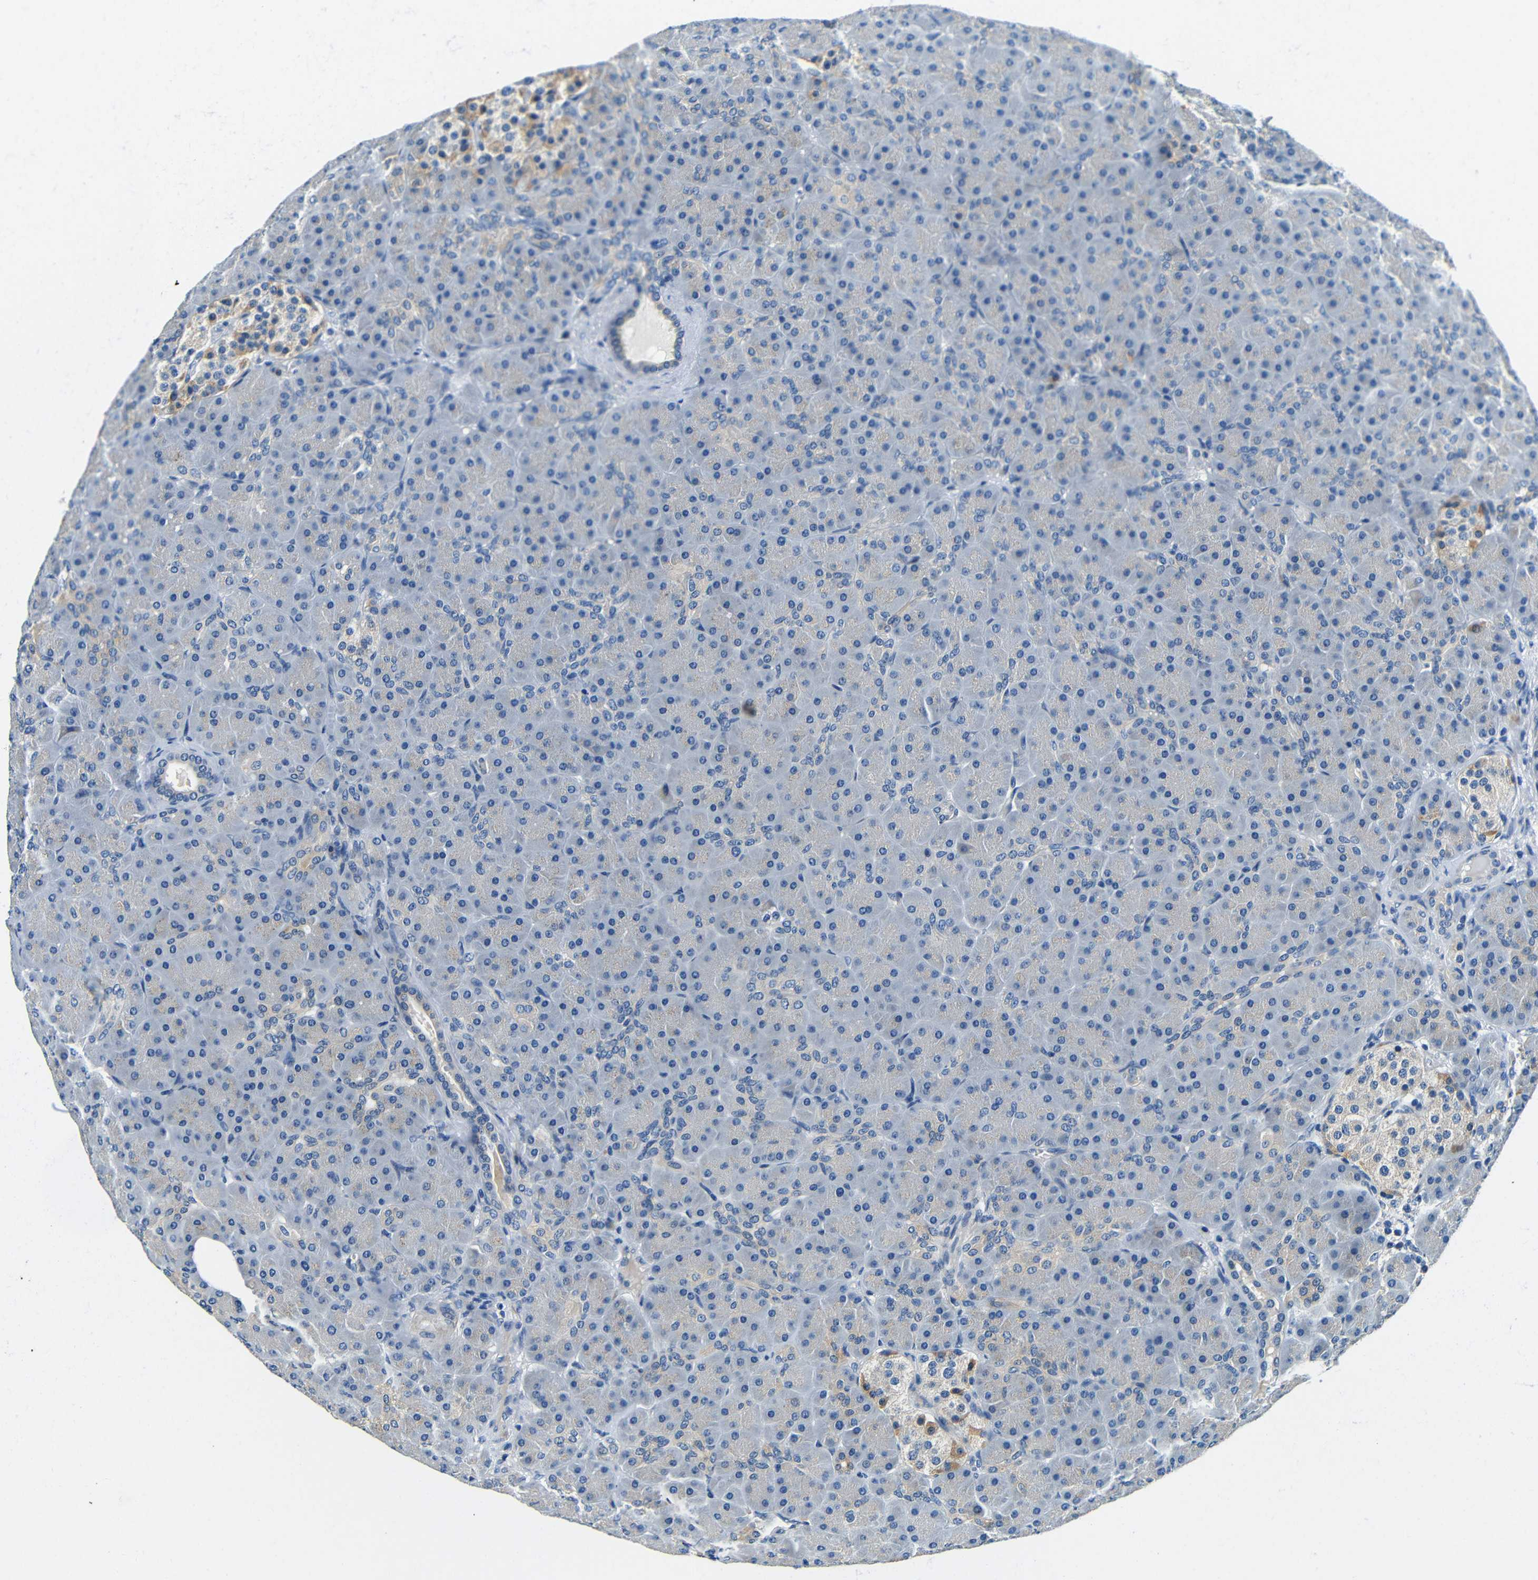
{"staining": {"intensity": "negative", "quantity": "none", "location": "none"}, "tissue": "pancreas", "cell_type": "Exocrine glandular cells", "image_type": "normal", "snomed": [{"axis": "morphology", "description": "Normal tissue, NOS"}, {"axis": "topography", "description": "Pancreas"}], "caption": "Immunohistochemistry histopathology image of normal pancreas: human pancreas stained with DAB (3,3'-diaminobenzidine) displays no significant protein positivity in exocrine glandular cells. (DAB immunohistochemistry with hematoxylin counter stain).", "gene": "FMO5", "patient": {"sex": "male", "age": 66}}